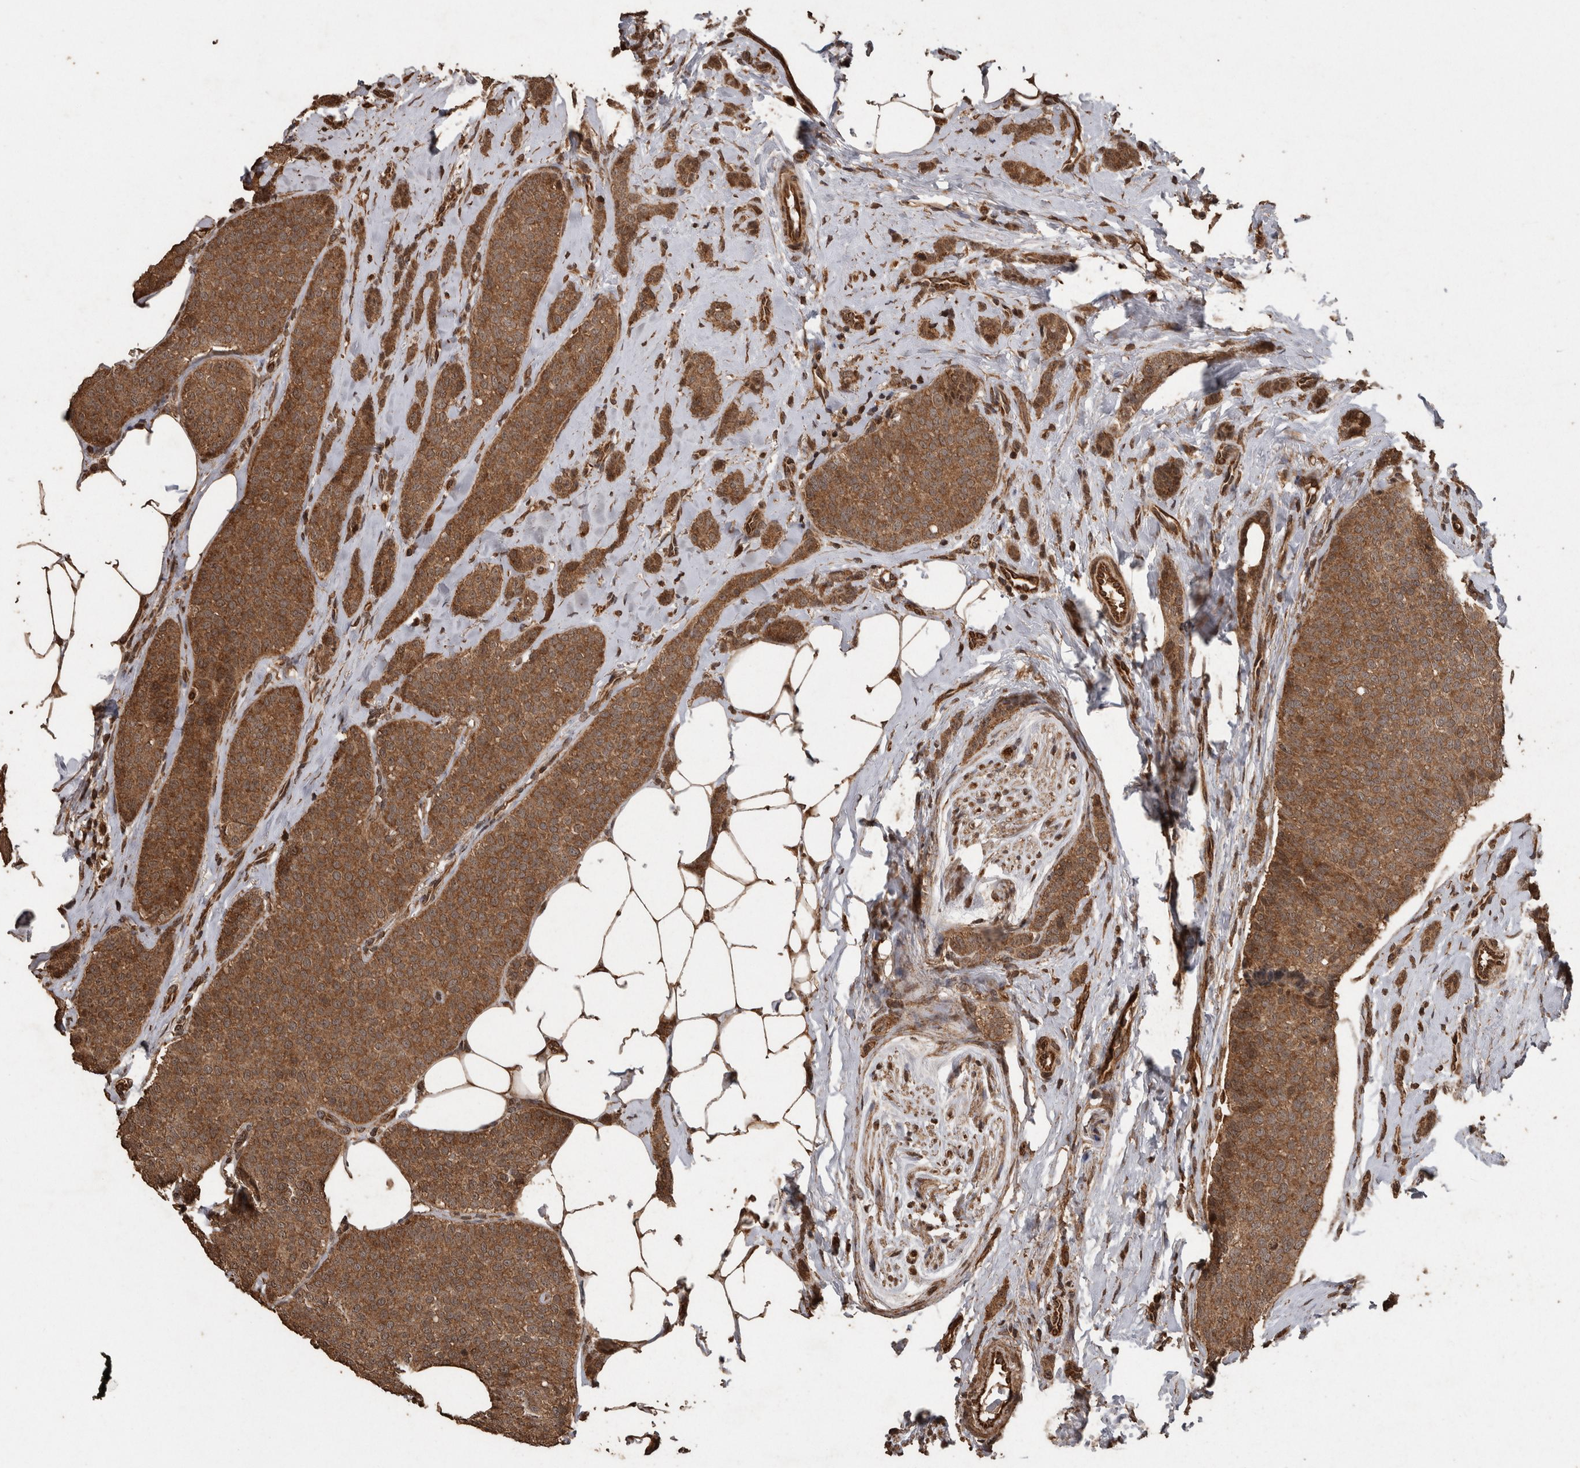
{"staining": {"intensity": "strong", "quantity": ">75%", "location": "cytoplasmic/membranous"}, "tissue": "breast cancer", "cell_type": "Tumor cells", "image_type": "cancer", "snomed": [{"axis": "morphology", "description": "Lobular carcinoma"}, {"axis": "topography", "description": "Skin"}, {"axis": "topography", "description": "Breast"}], "caption": "A brown stain shows strong cytoplasmic/membranous positivity of a protein in human lobular carcinoma (breast) tumor cells.", "gene": "PINK1", "patient": {"sex": "female", "age": 46}}